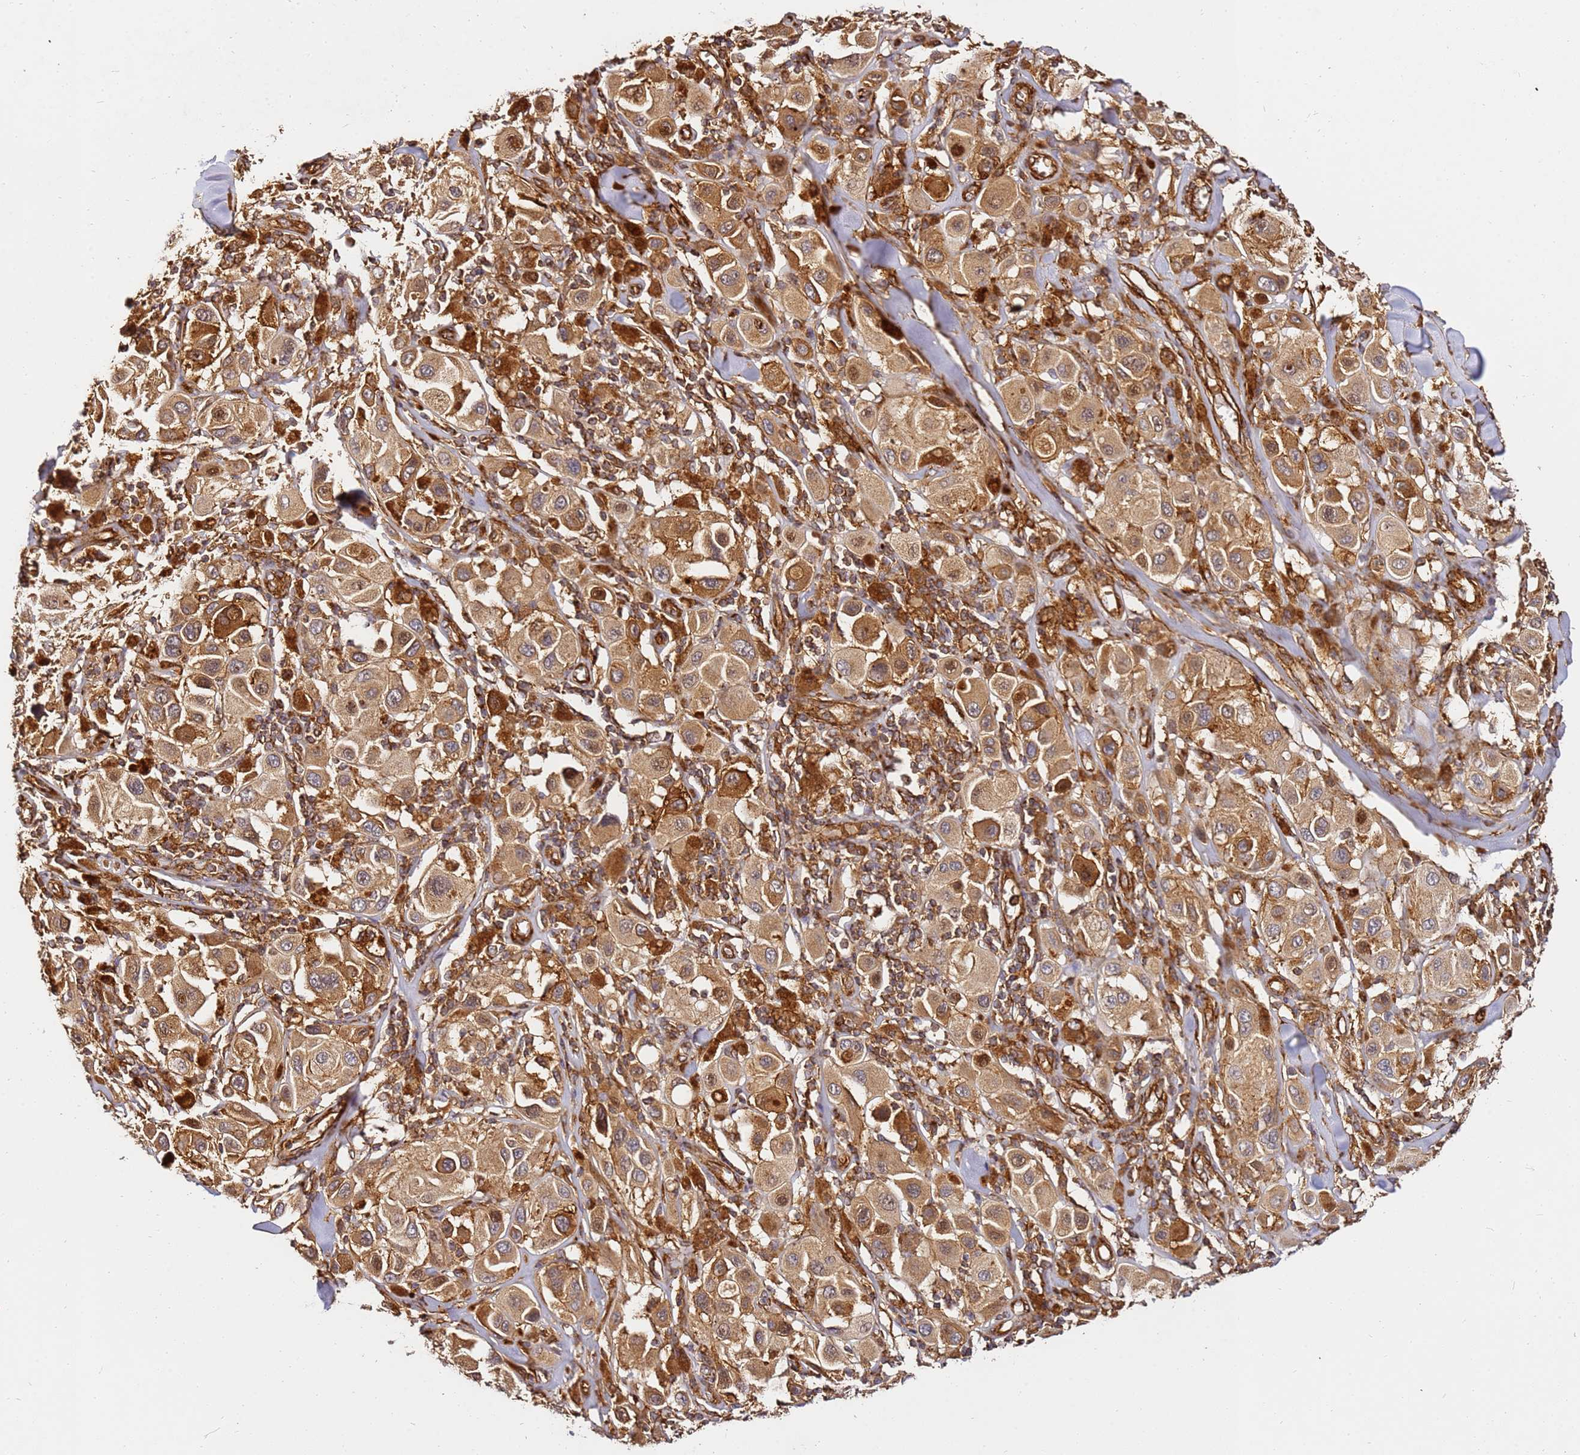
{"staining": {"intensity": "moderate", "quantity": ">75%", "location": "cytoplasmic/membranous,nuclear"}, "tissue": "melanoma", "cell_type": "Tumor cells", "image_type": "cancer", "snomed": [{"axis": "morphology", "description": "Malignant melanoma, Metastatic site"}, {"axis": "topography", "description": "Skin"}], "caption": "A brown stain labels moderate cytoplasmic/membranous and nuclear positivity of a protein in human melanoma tumor cells.", "gene": "DVL3", "patient": {"sex": "male", "age": 41}}